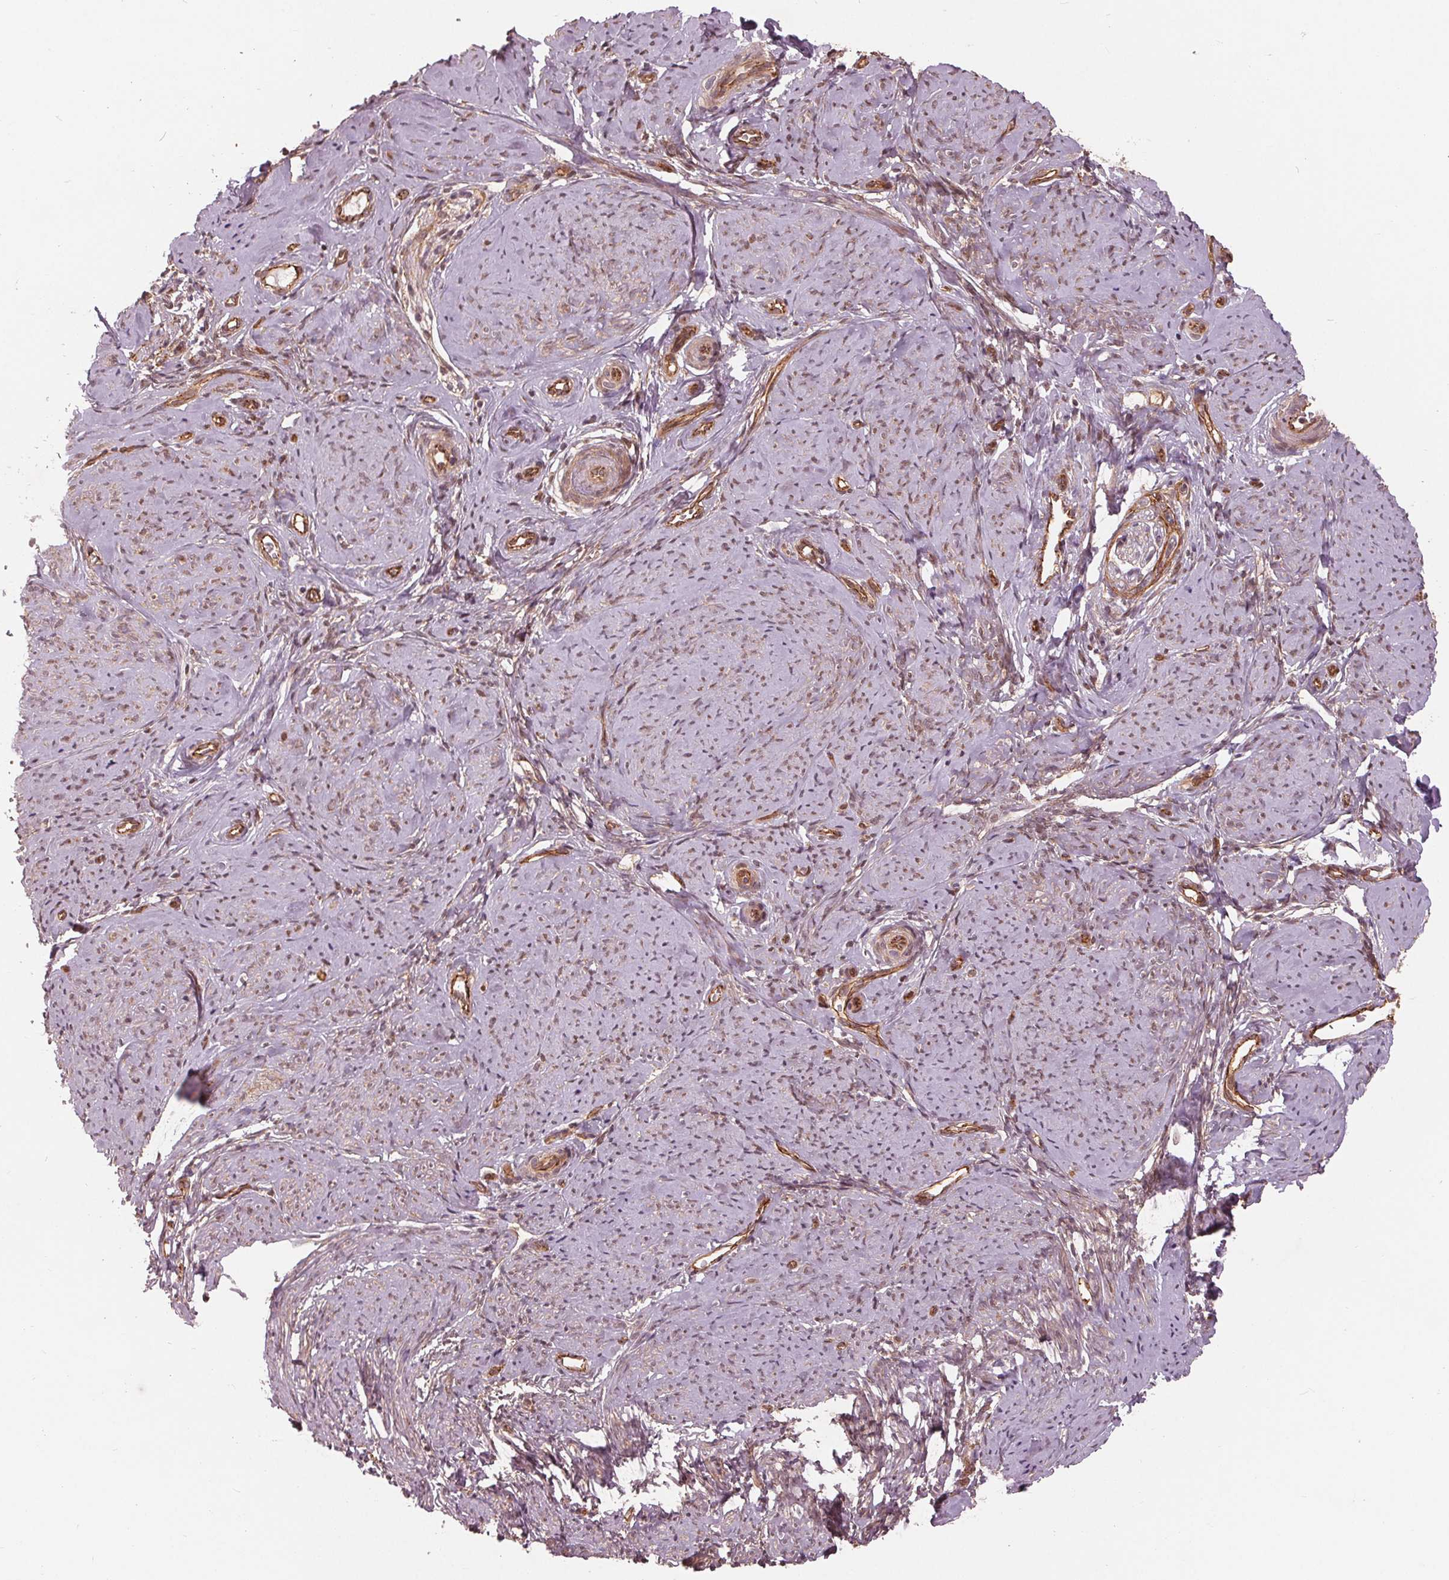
{"staining": {"intensity": "moderate", "quantity": "25%-75%", "location": "cytoplasmic/membranous,nuclear"}, "tissue": "smooth muscle", "cell_type": "Smooth muscle cells", "image_type": "normal", "snomed": [{"axis": "morphology", "description": "Normal tissue, NOS"}, {"axis": "topography", "description": "Smooth muscle"}], "caption": "A medium amount of moderate cytoplasmic/membranous,nuclear staining is identified in approximately 25%-75% of smooth muscle cells in normal smooth muscle.", "gene": "TXNIP", "patient": {"sex": "female", "age": 48}}